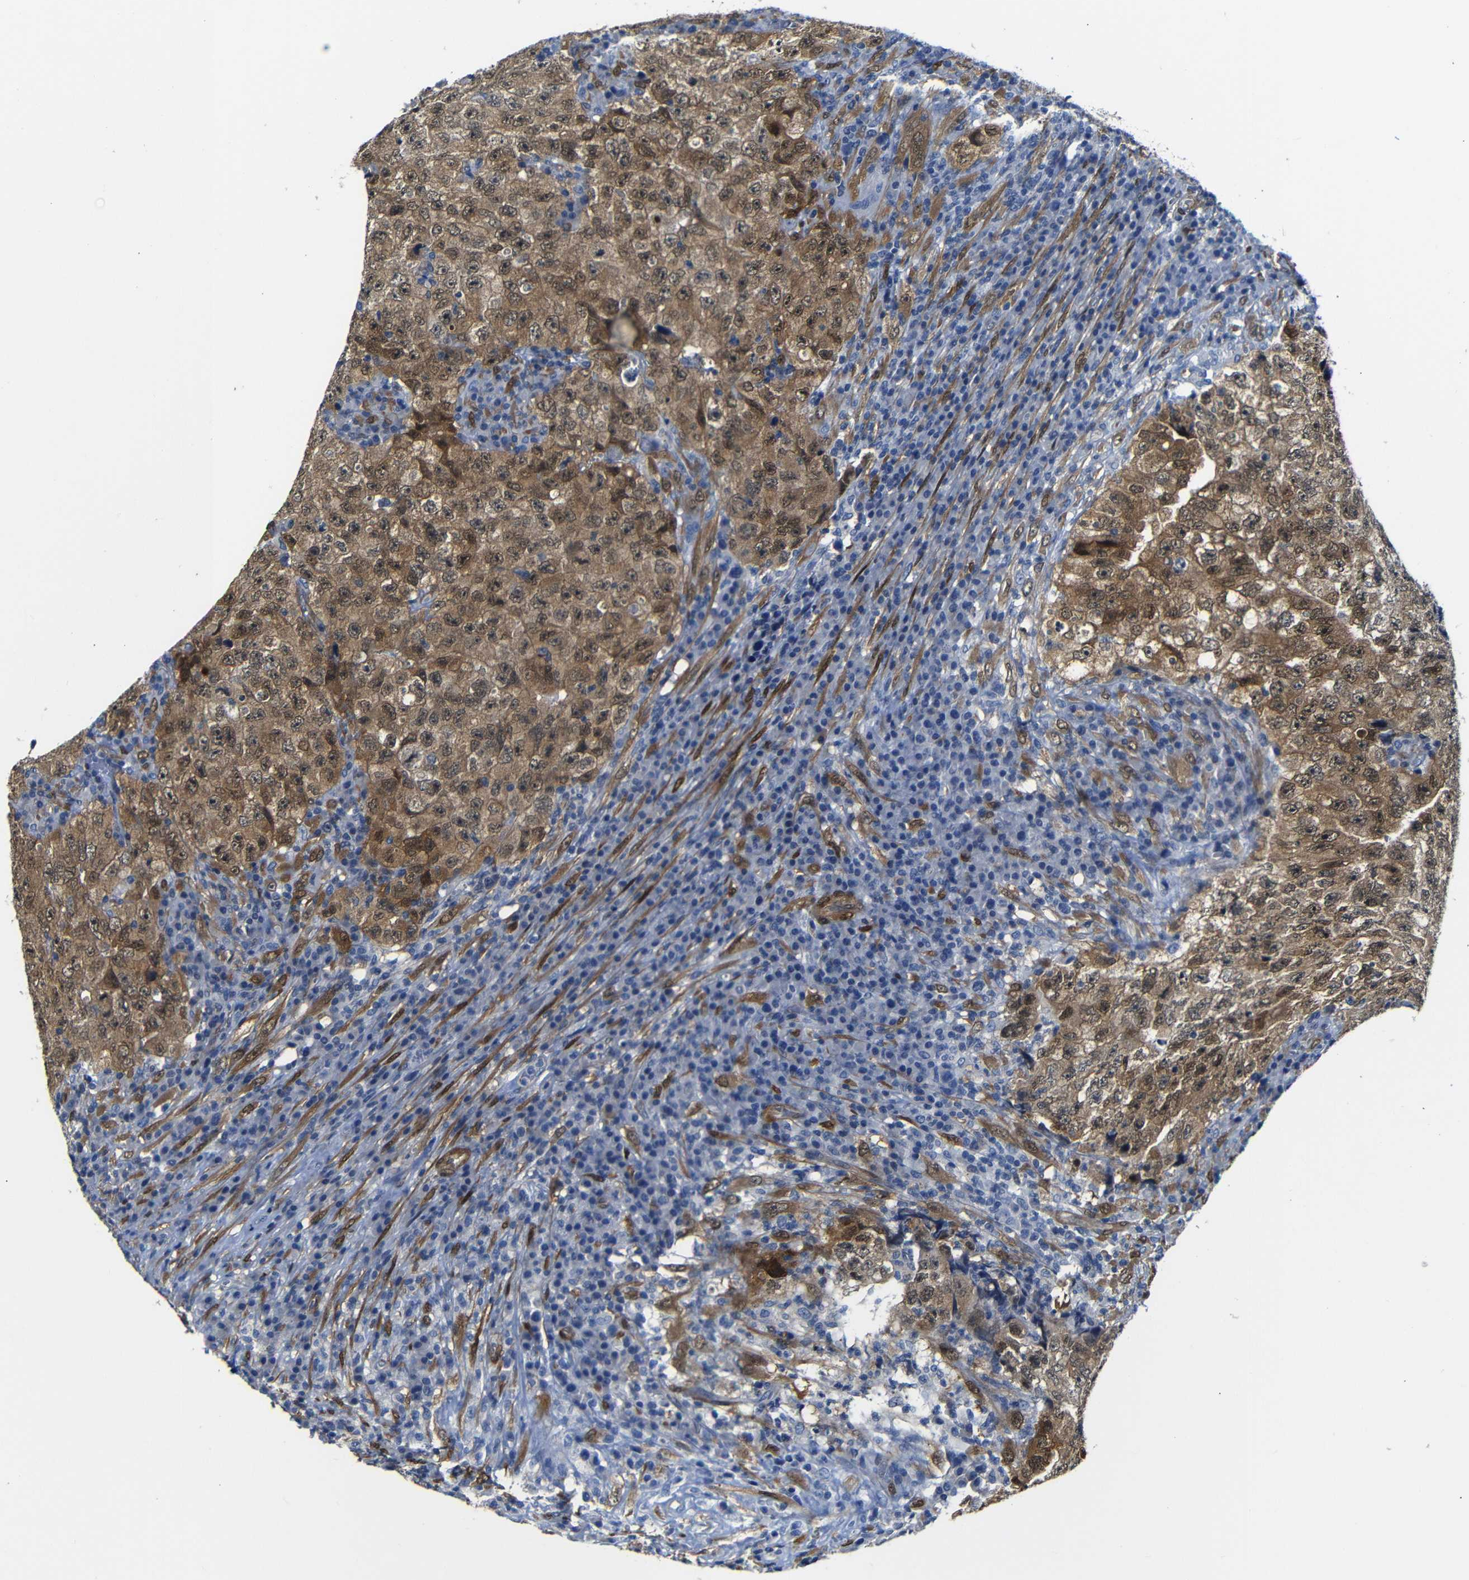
{"staining": {"intensity": "moderate", "quantity": ">75%", "location": "cytoplasmic/membranous,nuclear"}, "tissue": "testis cancer", "cell_type": "Tumor cells", "image_type": "cancer", "snomed": [{"axis": "morphology", "description": "Necrosis, NOS"}, {"axis": "morphology", "description": "Carcinoma, Embryonal, NOS"}, {"axis": "topography", "description": "Testis"}], "caption": "Testis cancer tissue displays moderate cytoplasmic/membranous and nuclear expression in about >75% of tumor cells, visualized by immunohistochemistry. Immunohistochemistry (ihc) stains the protein in brown and the nuclei are stained blue.", "gene": "YAP1", "patient": {"sex": "male", "age": 19}}